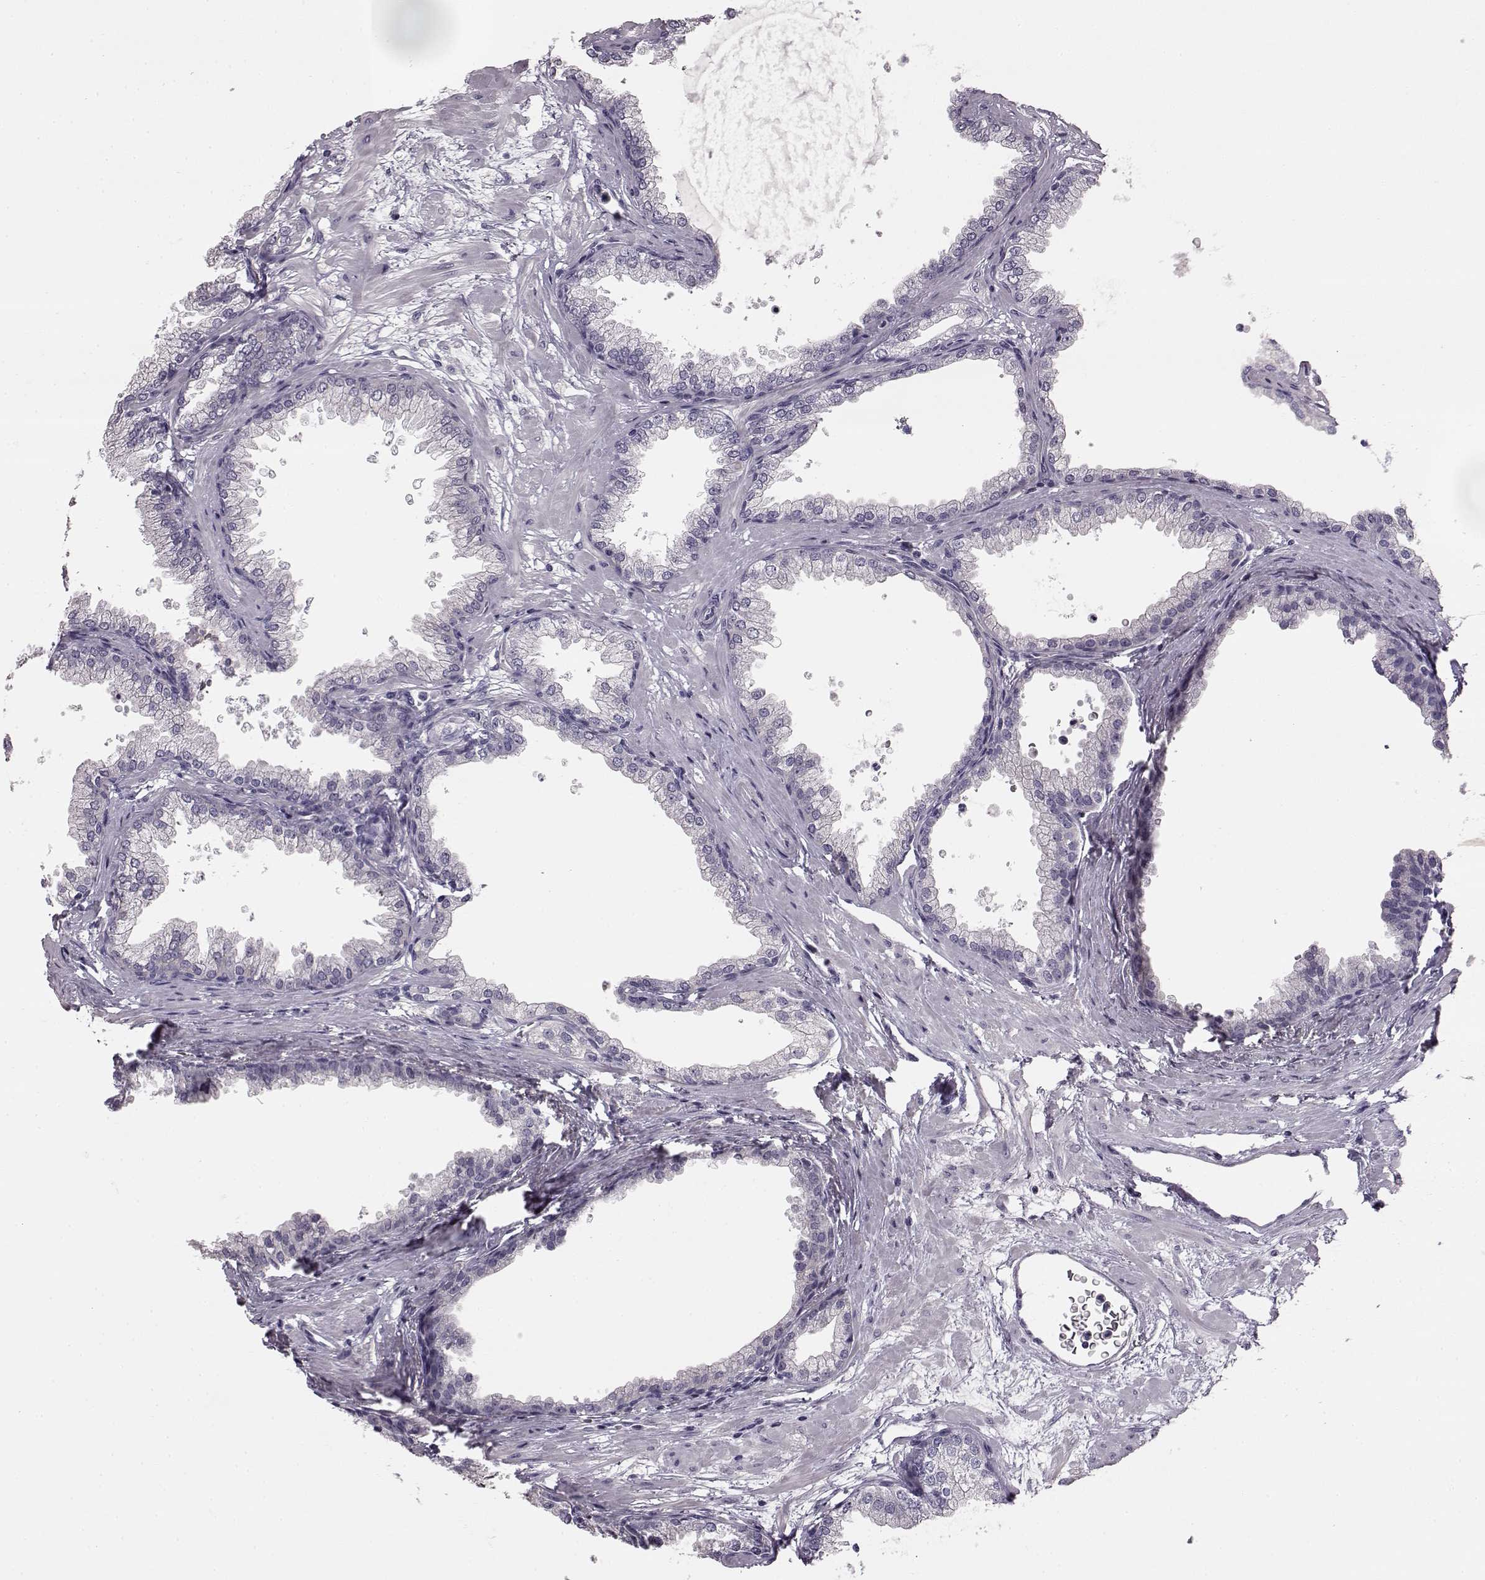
{"staining": {"intensity": "negative", "quantity": "none", "location": "none"}, "tissue": "prostate", "cell_type": "Glandular cells", "image_type": "normal", "snomed": [{"axis": "morphology", "description": "Normal tissue, NOS"}, {"axis": "topography", "description": "Prostate"}], "caption": "The immunohistochemistry micrograph has no significant staining in glandular cells of prostate.", "gene": "KRT81", "patient": {"sex": "male", "age": 37}}